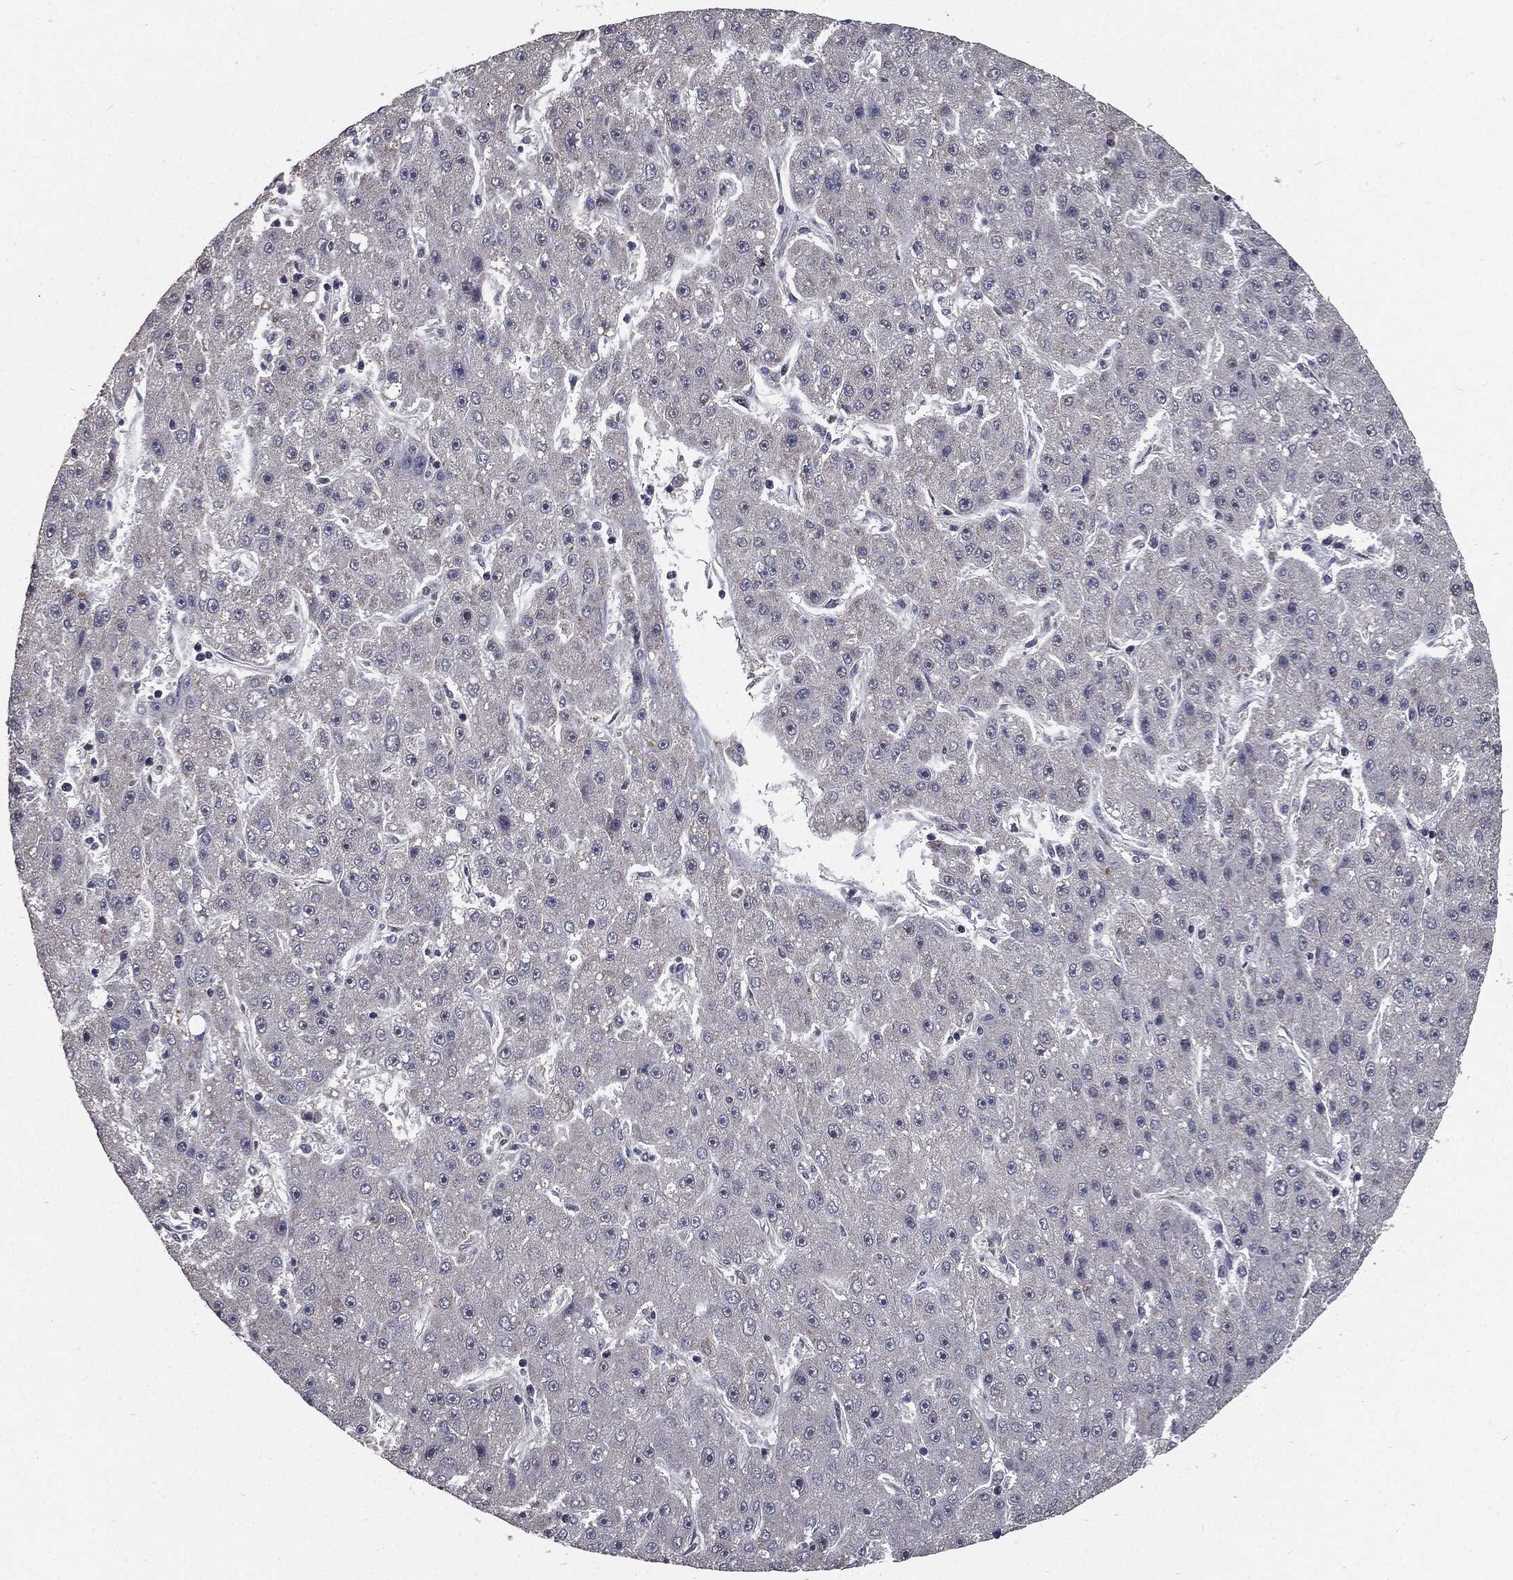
{"staining": {"intensity": "negative", "quantity": "none", "location": "none"}, "tissue": "liver cancer", "cell_type": "Tumor cells", "image_type": "cancer", "snomed": [{"axis": "morphology", "description": "Carcinoma, Hepatocellular, NOS"}, {"axis": "topography", "description": "Liver"}], "caption": "High magnification brightfield microscopy of liver cancer stained with DAB (3,3'-diaminobenzidine) (brown) and counterstained with hematoxylin (blue): tumor cells show no significant expression. The staining was performed using DAB (3,3'-diaminobenzidine) to visualize the protein expression in brown, while the nuclei were stained in blue with hematoxylin (Magnification: 20x).", "gene": "PTPA", "patient": {"sex": "male", "age": 67}}